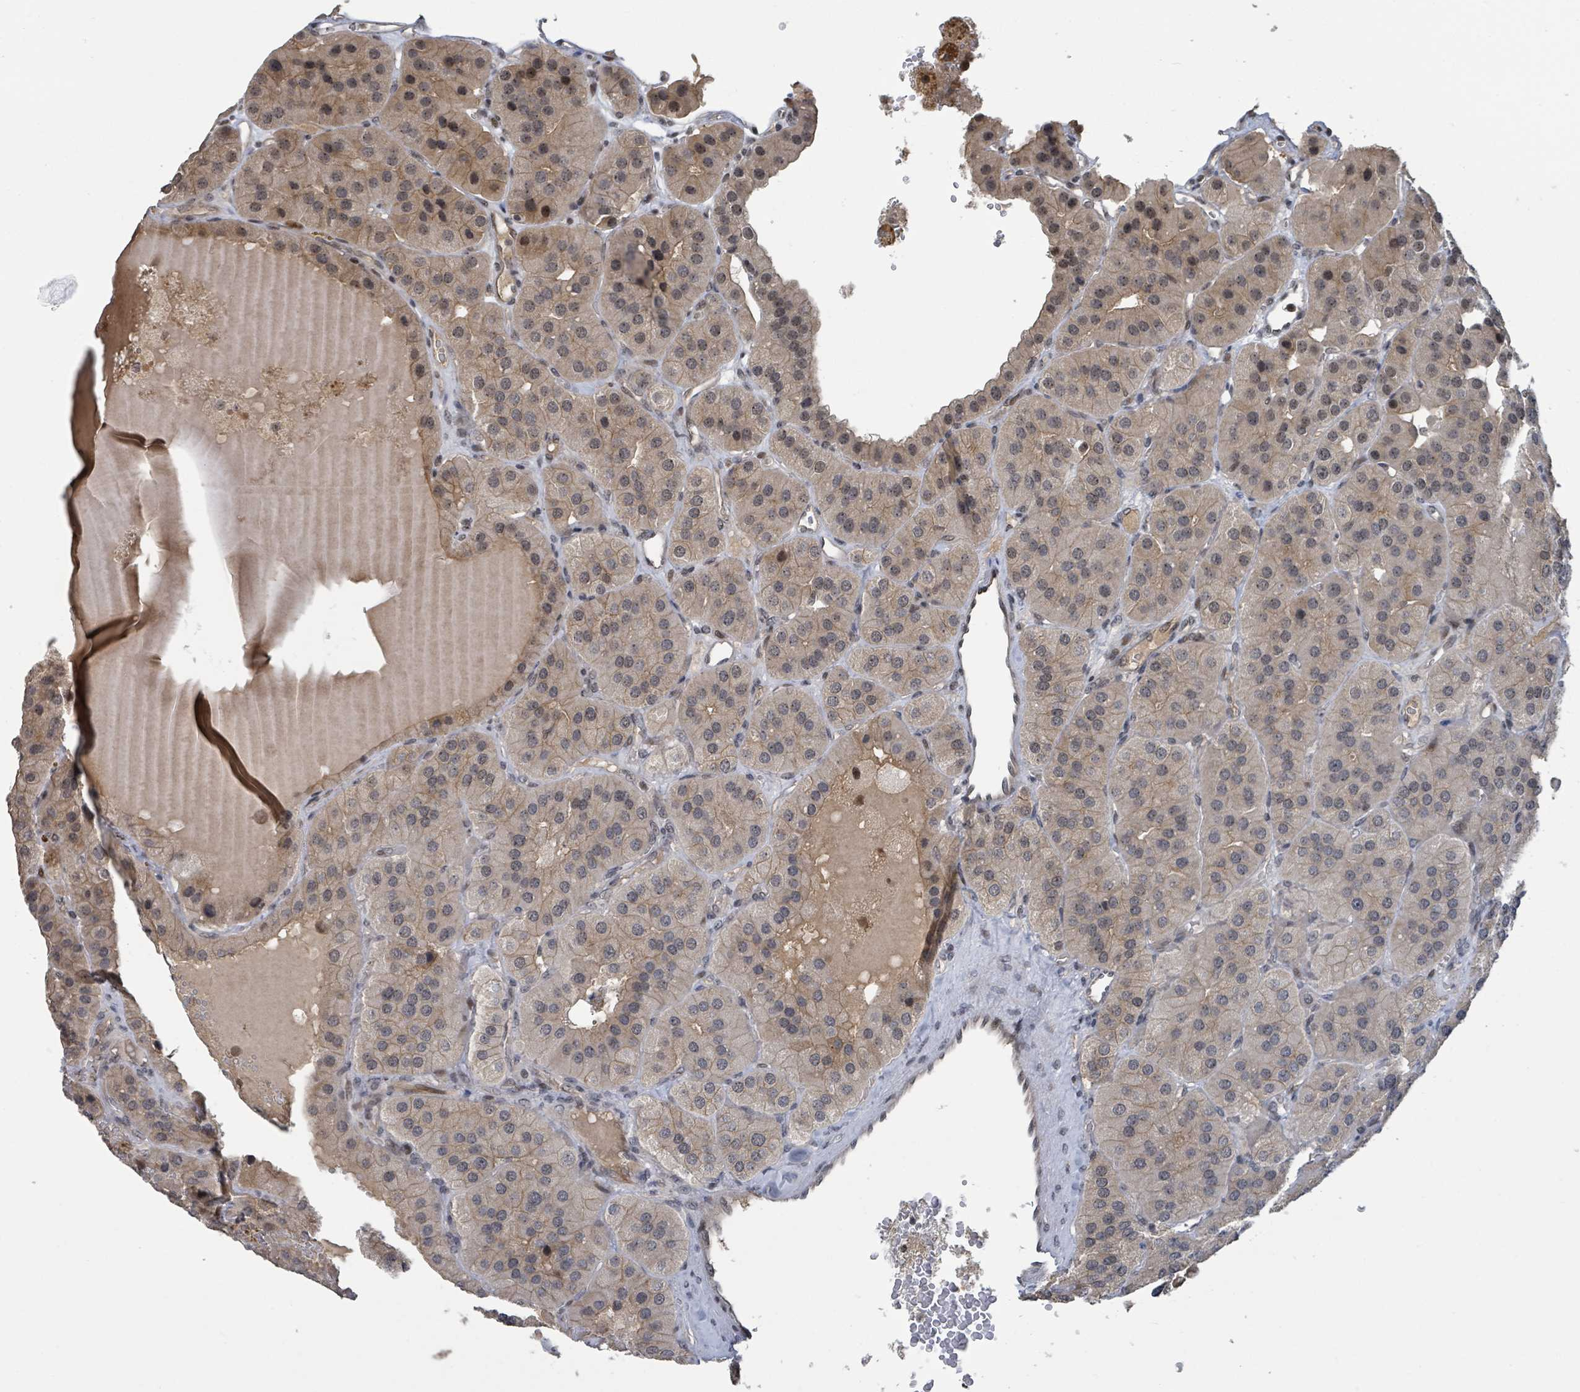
{"staining": {"intensity": "moderate", "quantity": "<25%", "location": "cytoplasmic/membranous,nuclear"}, "tissue": "parathyroid gland", "cell_type": "Glandular cells", "image_type": "normal", "snomed": [{"axis": "morphology", "description": "Normal tissue, NOS"}, {"axis": "morphology", "description": "Adenoma, NOS"}, {"axis": "topography", "description": "Parathyroid gland"}], "caption": "DAB (3,3'-diaminobenzidine) immunohistochemical staining of normal parathyroid gland reveals moderate cytoplasmic/membranous,nuclear protein expression in about <25% of glandular cells. (brown staining indicates protein expression, while blue staining denotes nuclei).", "gene": "ZBTB14", "patient": {"sex": "female", "age": 86}}